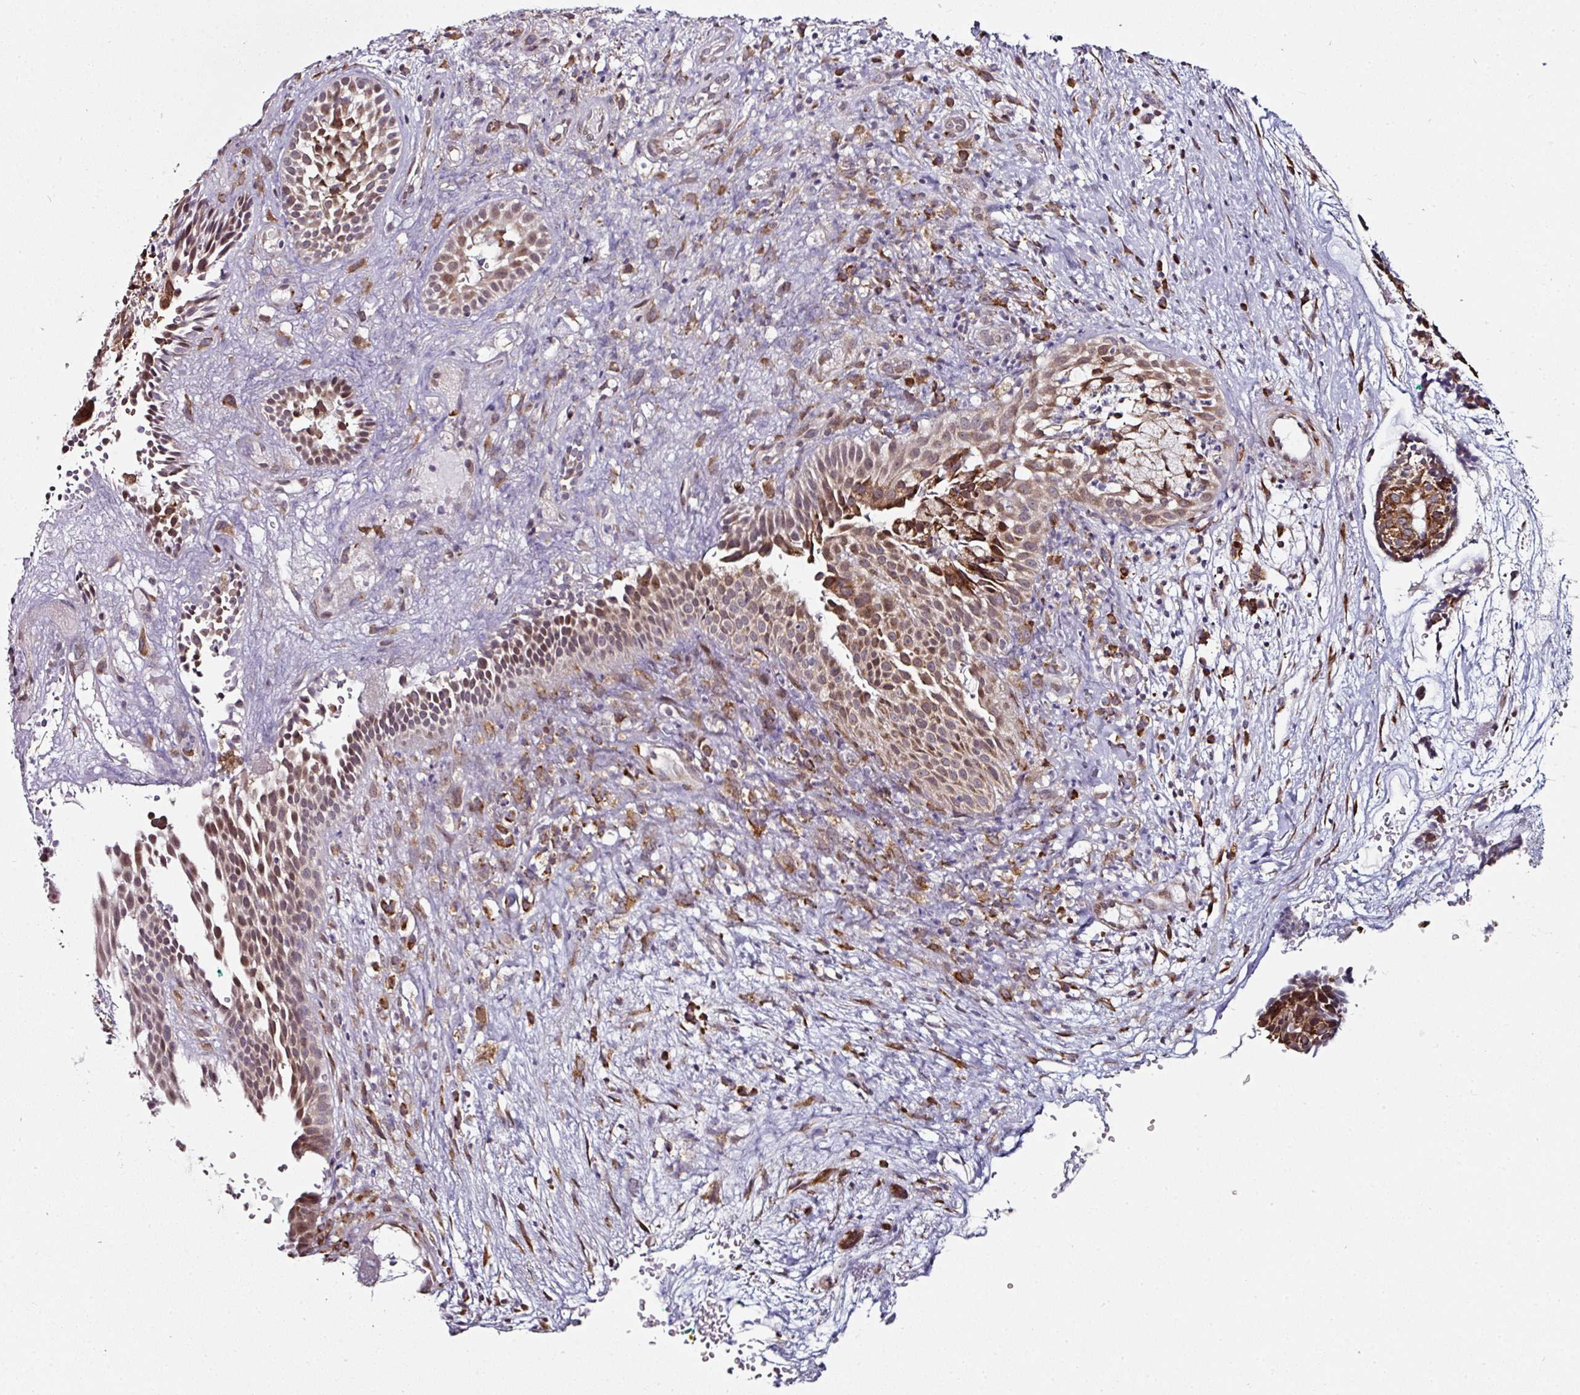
{"staining": {"intensity": "moderate", "quantity": ">75%", "location": "cytoplasmic/membranous,nuclear"}, "tissue": "head and neck cancer", "cell_type": "Tumor cells", "image_type": "cancer", "snomed": [{"axis": "morphology", "description": "Adenocarcinoma, NOS"}, {"axis": "topography", "description": "Subcutis"}, {"axis": "topography", "description": "Head-Neck"}], "caption": "About >75% of tumor cells in head and neck cancer (adenocarcinoma) display moderate cytoplasmic/membranous and nuclear protein positivity as visualized by brown immunohistochemical staining.", "gene": "APOLD1", "patient": {"sex": "female", "age": 73}}